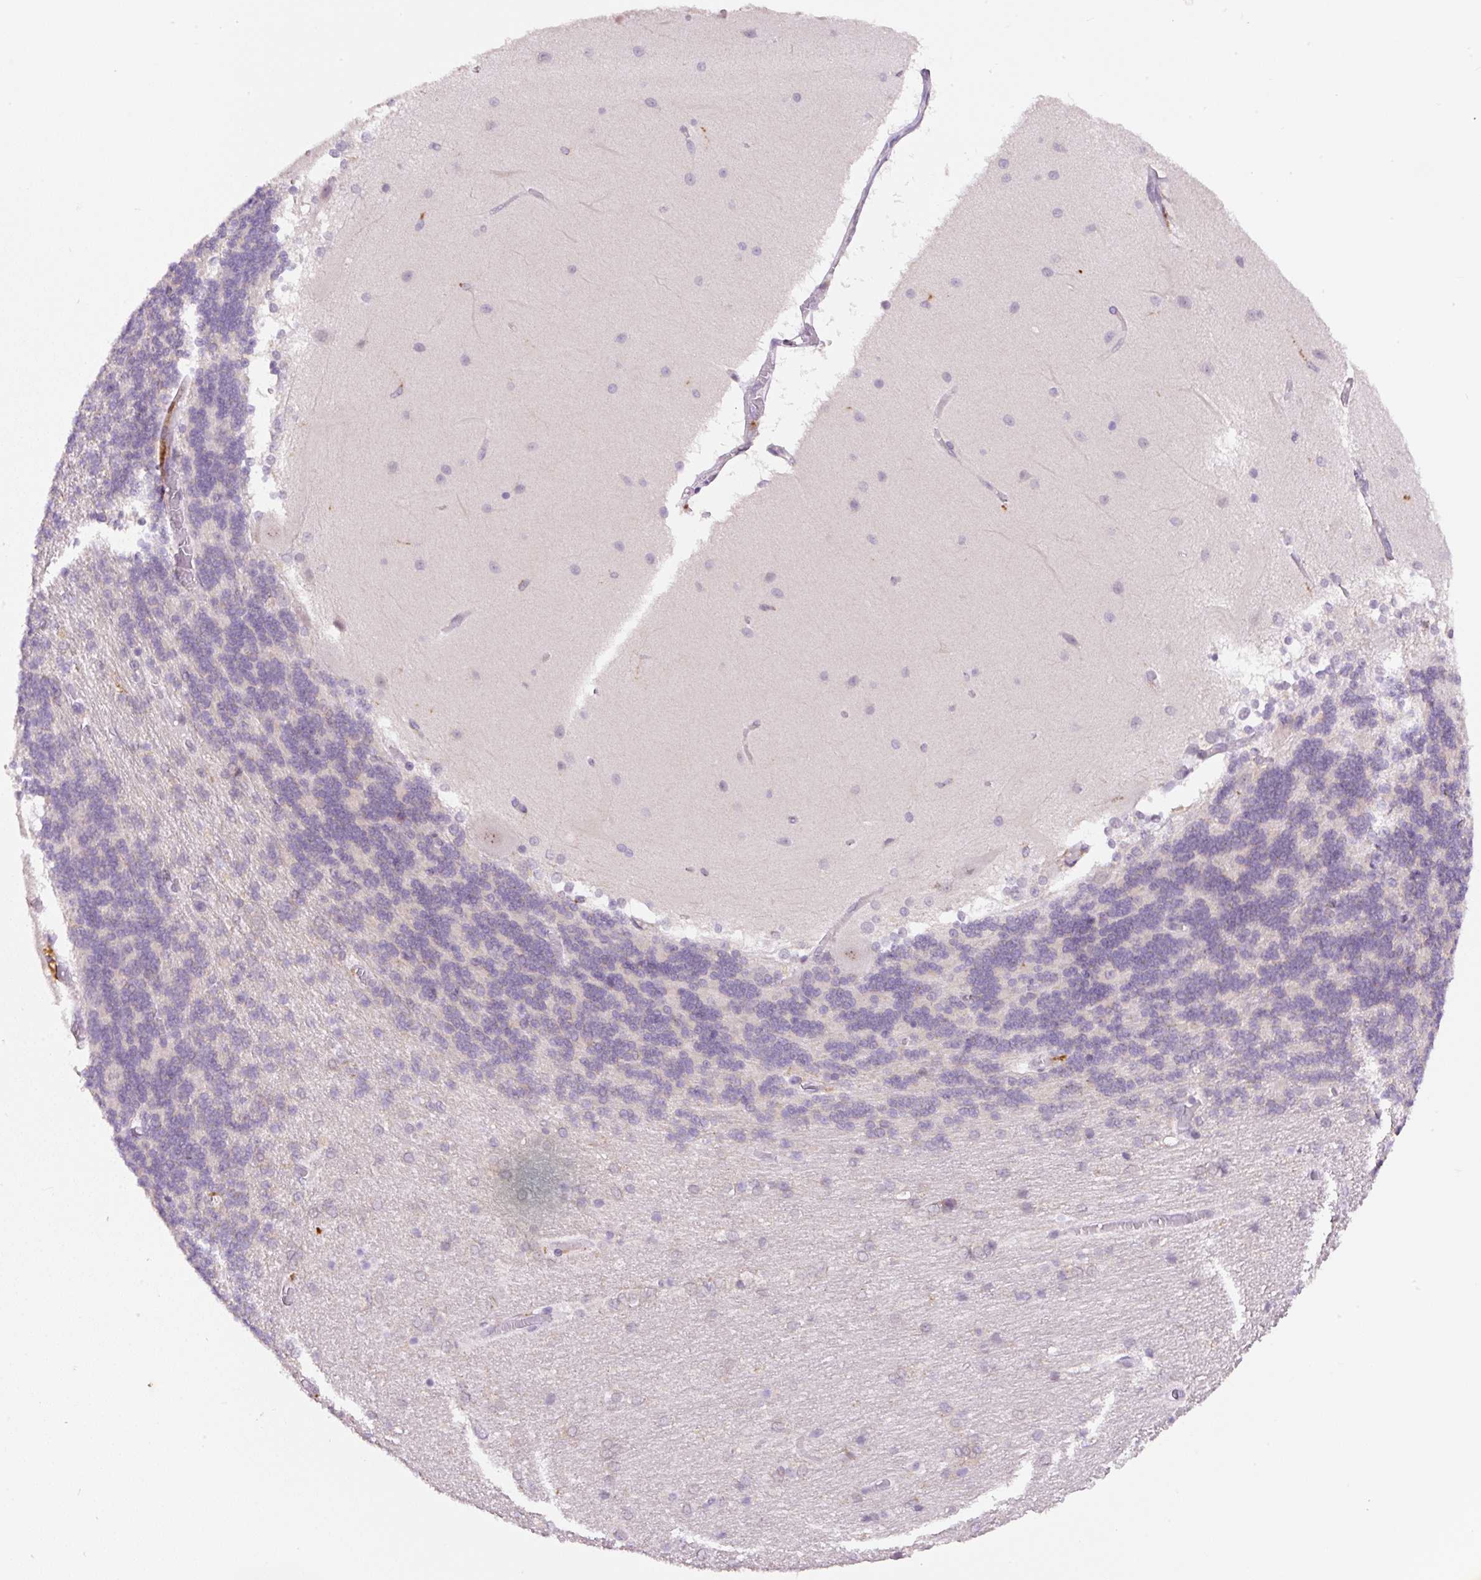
{"staining": {"intensity": "negative", "quantity": "none", "location": "none"}, "tissue": "cerebellum", "cell_type": "Cells in granular layer", "image_type": "normal", "snomed": [{"axis": "morphology", "description": "Normal tissue, NOS"}, {"axis": "topography", "description": "Cerebellum"}], "caption": "IHC photomicrograph of benign cerebellum: human cerebellum stained with DAB (3,3'-diaminobenzidine) displays no significant protein staining in cells in granular layer.", "gene": "CEBPZOS", "patient": {"sex": "female", "age": 54}}